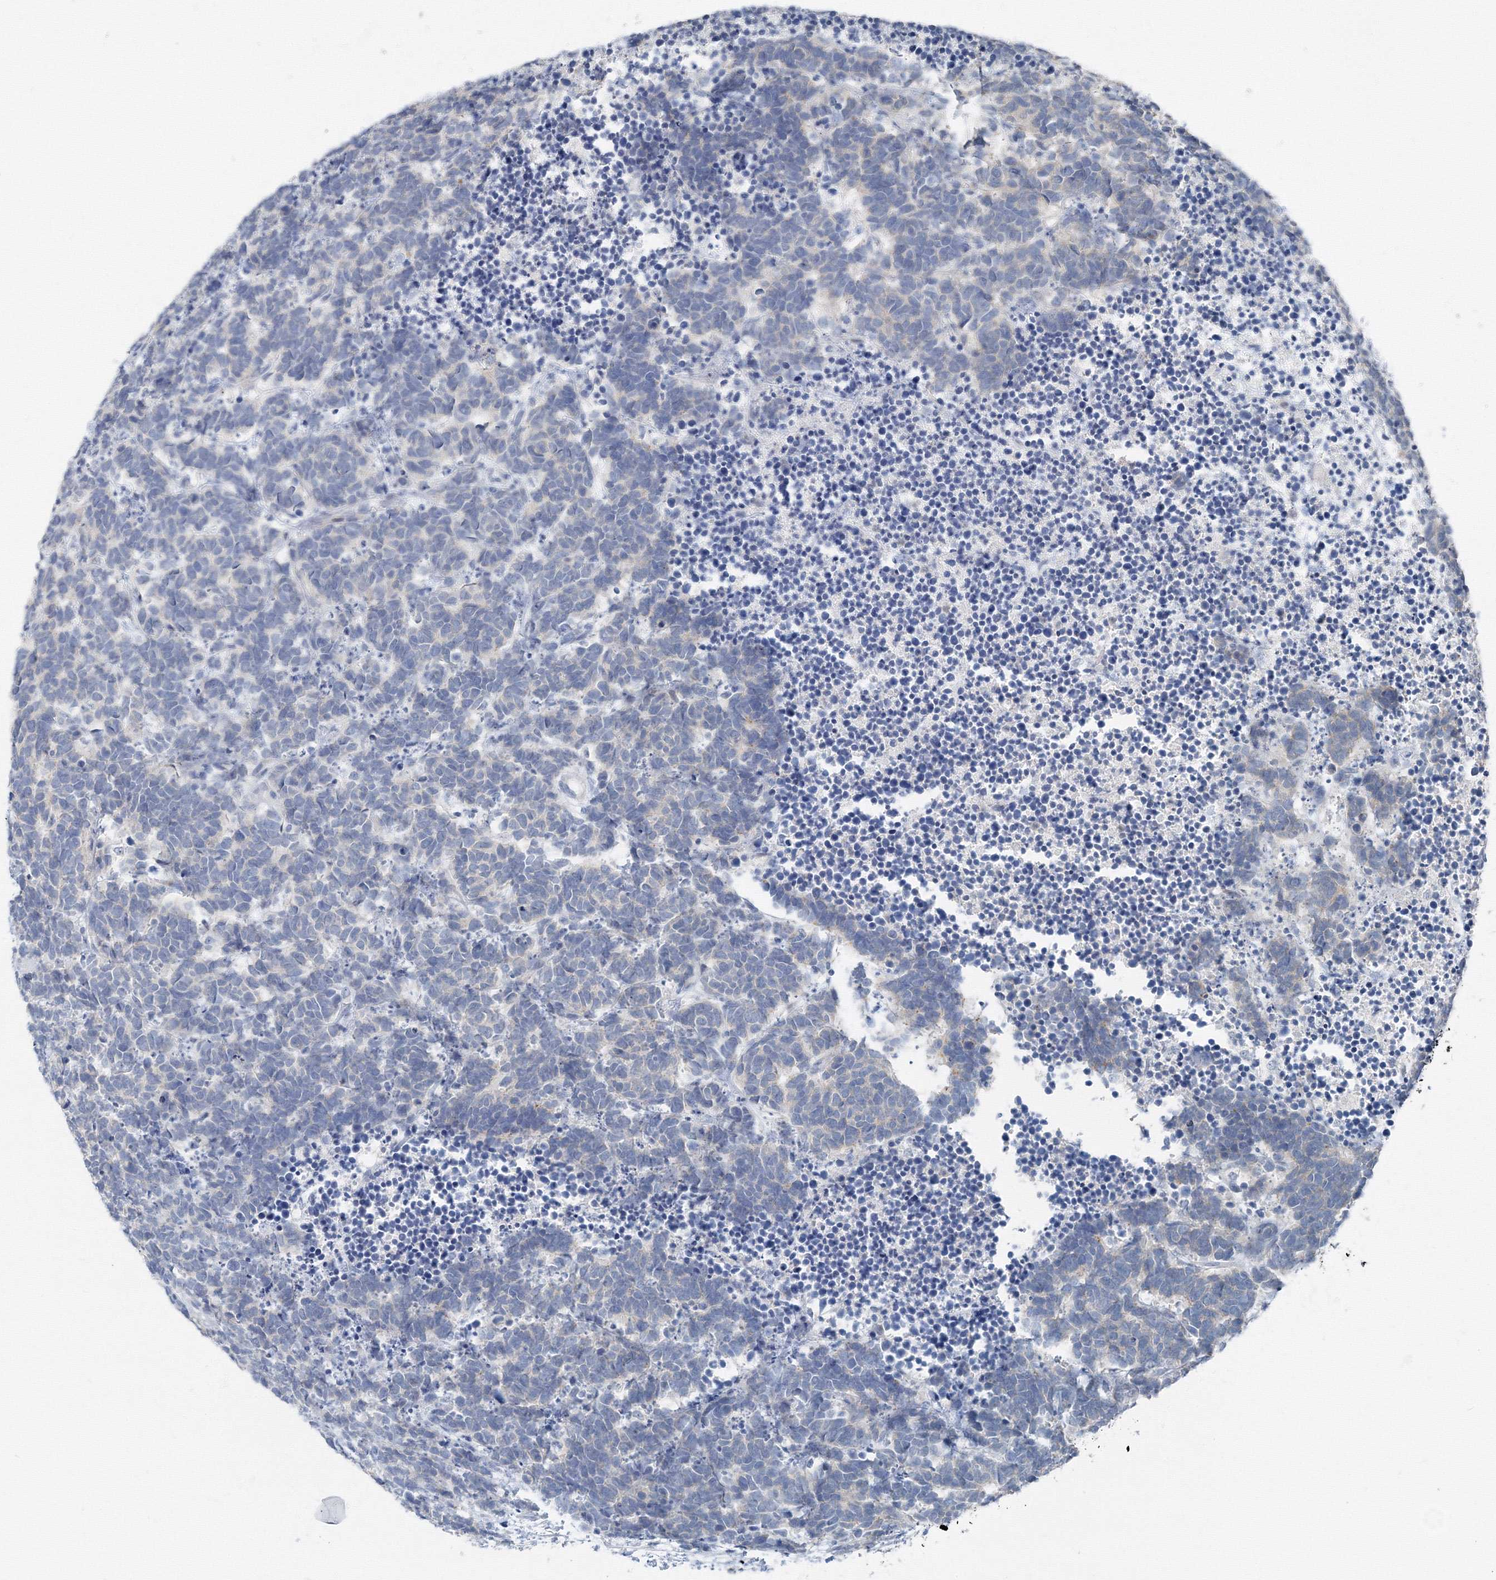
{"staining": {"intensity": "negative", "quantity": "none", "location": "none"}, "tissue": "carcinoid", "cell_type": "Tumor cells", "image_type": "cancer", "snomed": [{"axis": "morphology", "description": "Carcinoma, NOS"}, {"axis": "morphology", "description": "Carcinoid, malignant, NOS"}, {"axis": "topography", "description": "Urinary bladder"}], "caption": "This is an IHC micrograph of carcinoid. There is no positivity in tumor cells.", "gene": "AASDH", "patient": {"sex": "male", "age": 57}}